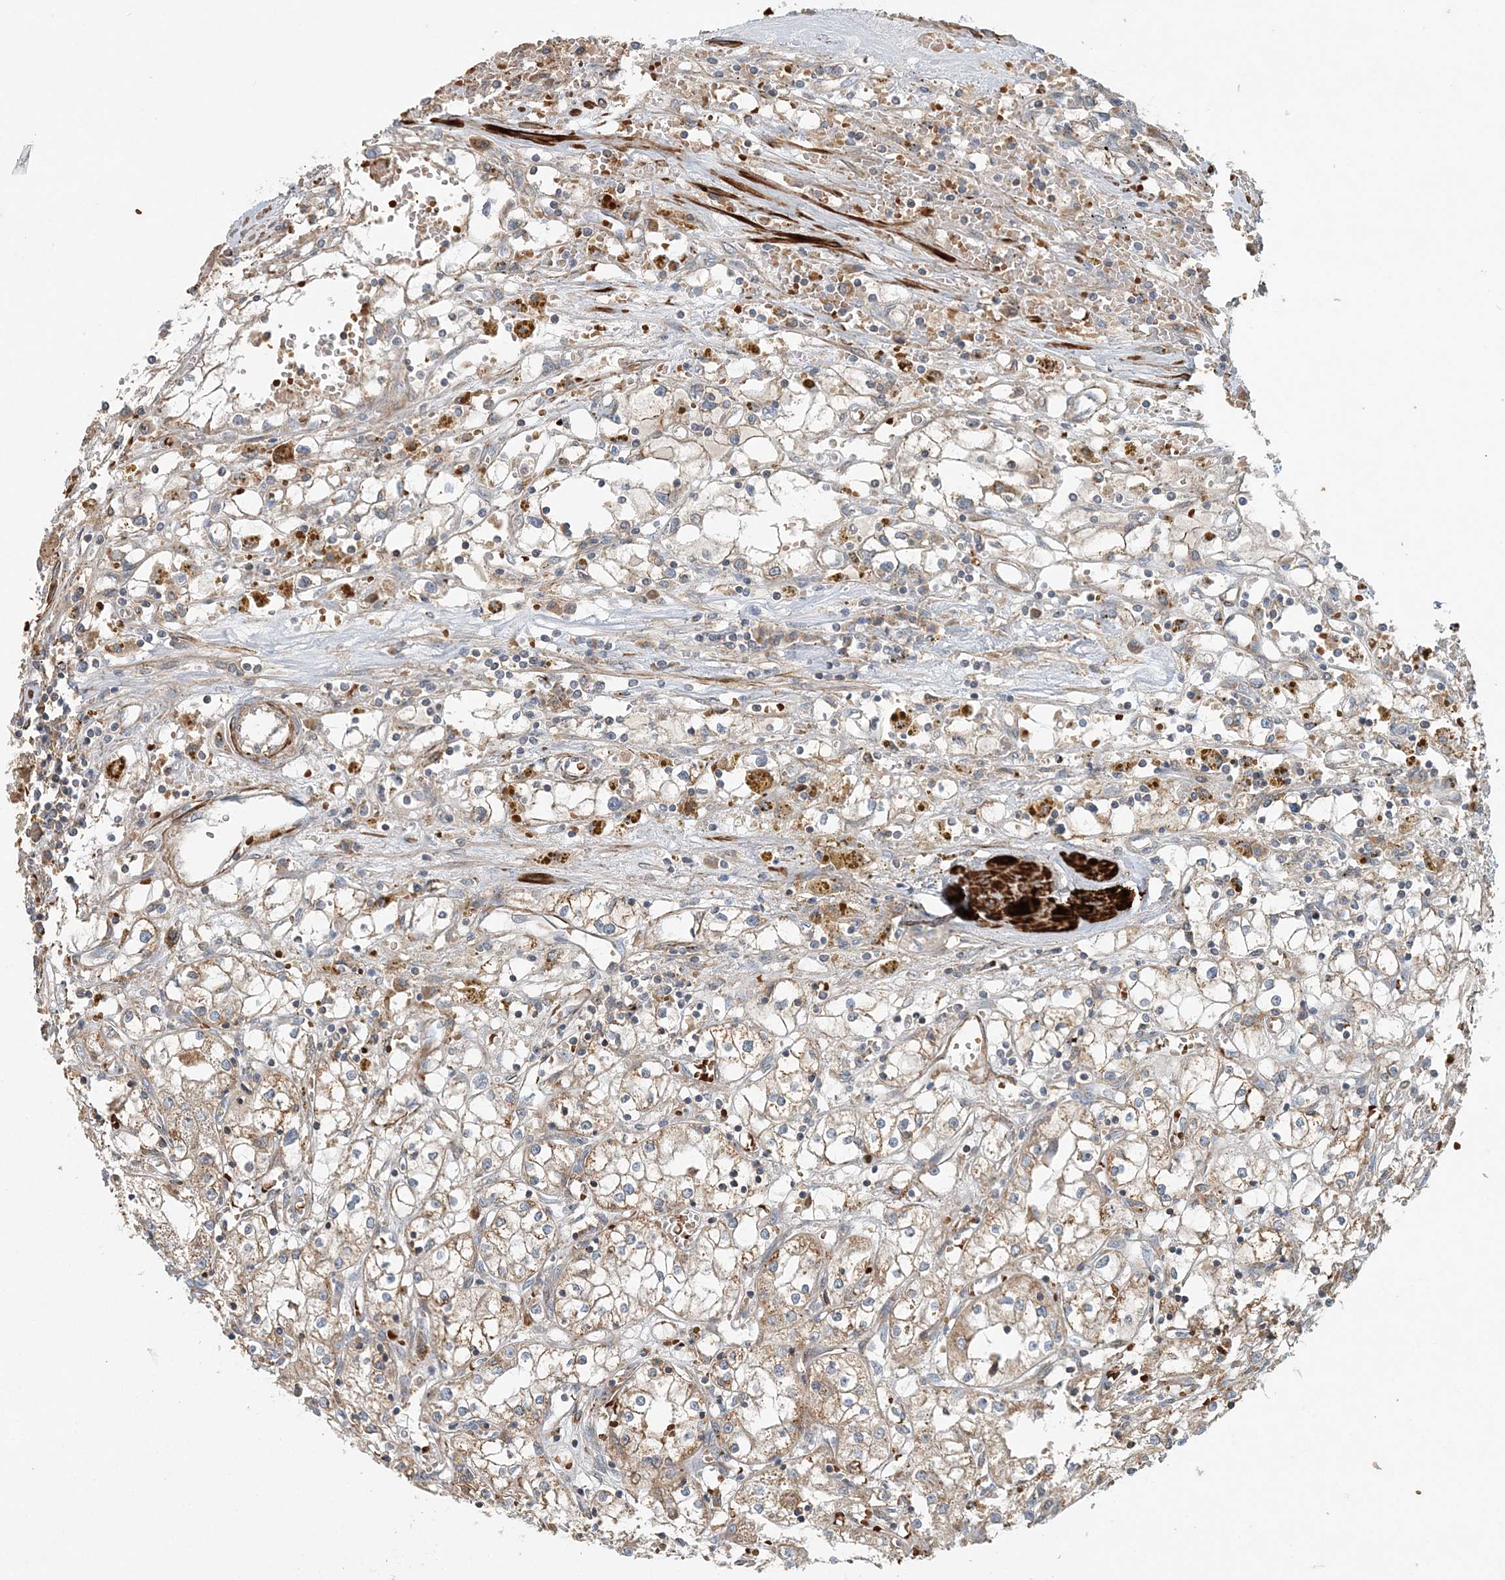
{"staining": {"intensity": "weak", "quantity": ">75%", "location": "cytoplasmic/membranous"}, "tissue": "renal cancer", "cell_type": "Tumor cells", "image_type": "cancer", "snomed": [{"axis": "morphology", "description": "Adenocarcinoma, NOS"}, {"axis": "topography", "description": "Kidney"}], "caption": "IHC image of neoplastic tissue: renal cancer (adenocarcinoma) stained using immunohistochemistry exhibits low levels of weak protein expression localized specifically in the cytoplasmic/membranous of tumor cells, appearing as a cytoplasmic/membranous brown color.", "gene": "TTI1", "patient": {"sex": "male", "age": 56}}